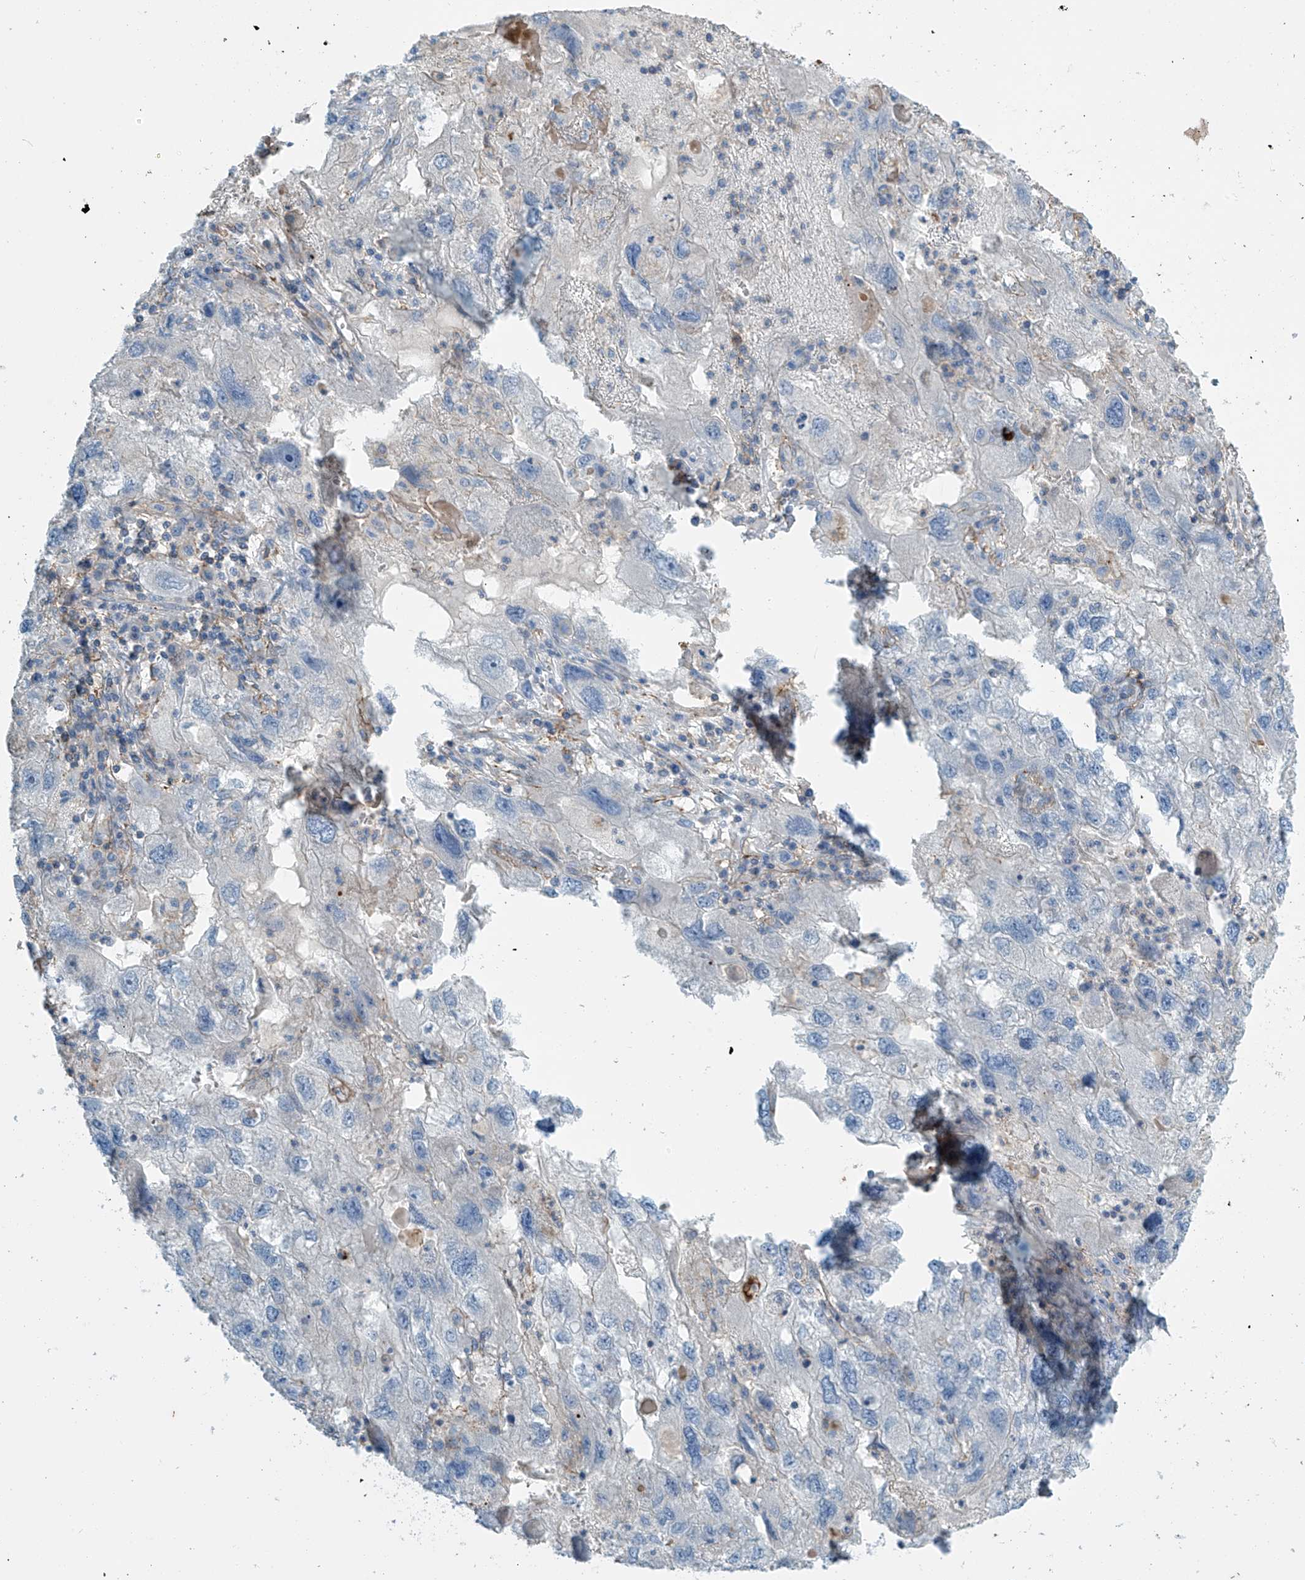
{"staining": {"intensity": "negative", "quantity": "none", "location": "none"}, "tissue": "endometrial cancer", "cell_type": "Tumor cells", "image_type": "cancer", "snomed": [{"axis": "morphology", "description": "Adenocarcinoma, NOS"}, {"axis": "topography", "description": "Endometrium"}], "caption": "DAB (3,3'-diaminobenzidine) immunohistochemical staining of endometrial cancer (adenocarcinoma) displays no significant staining in tumor cells.", "gene": "SLC9A2", "patient": {"sex": "female", "age": 49}}